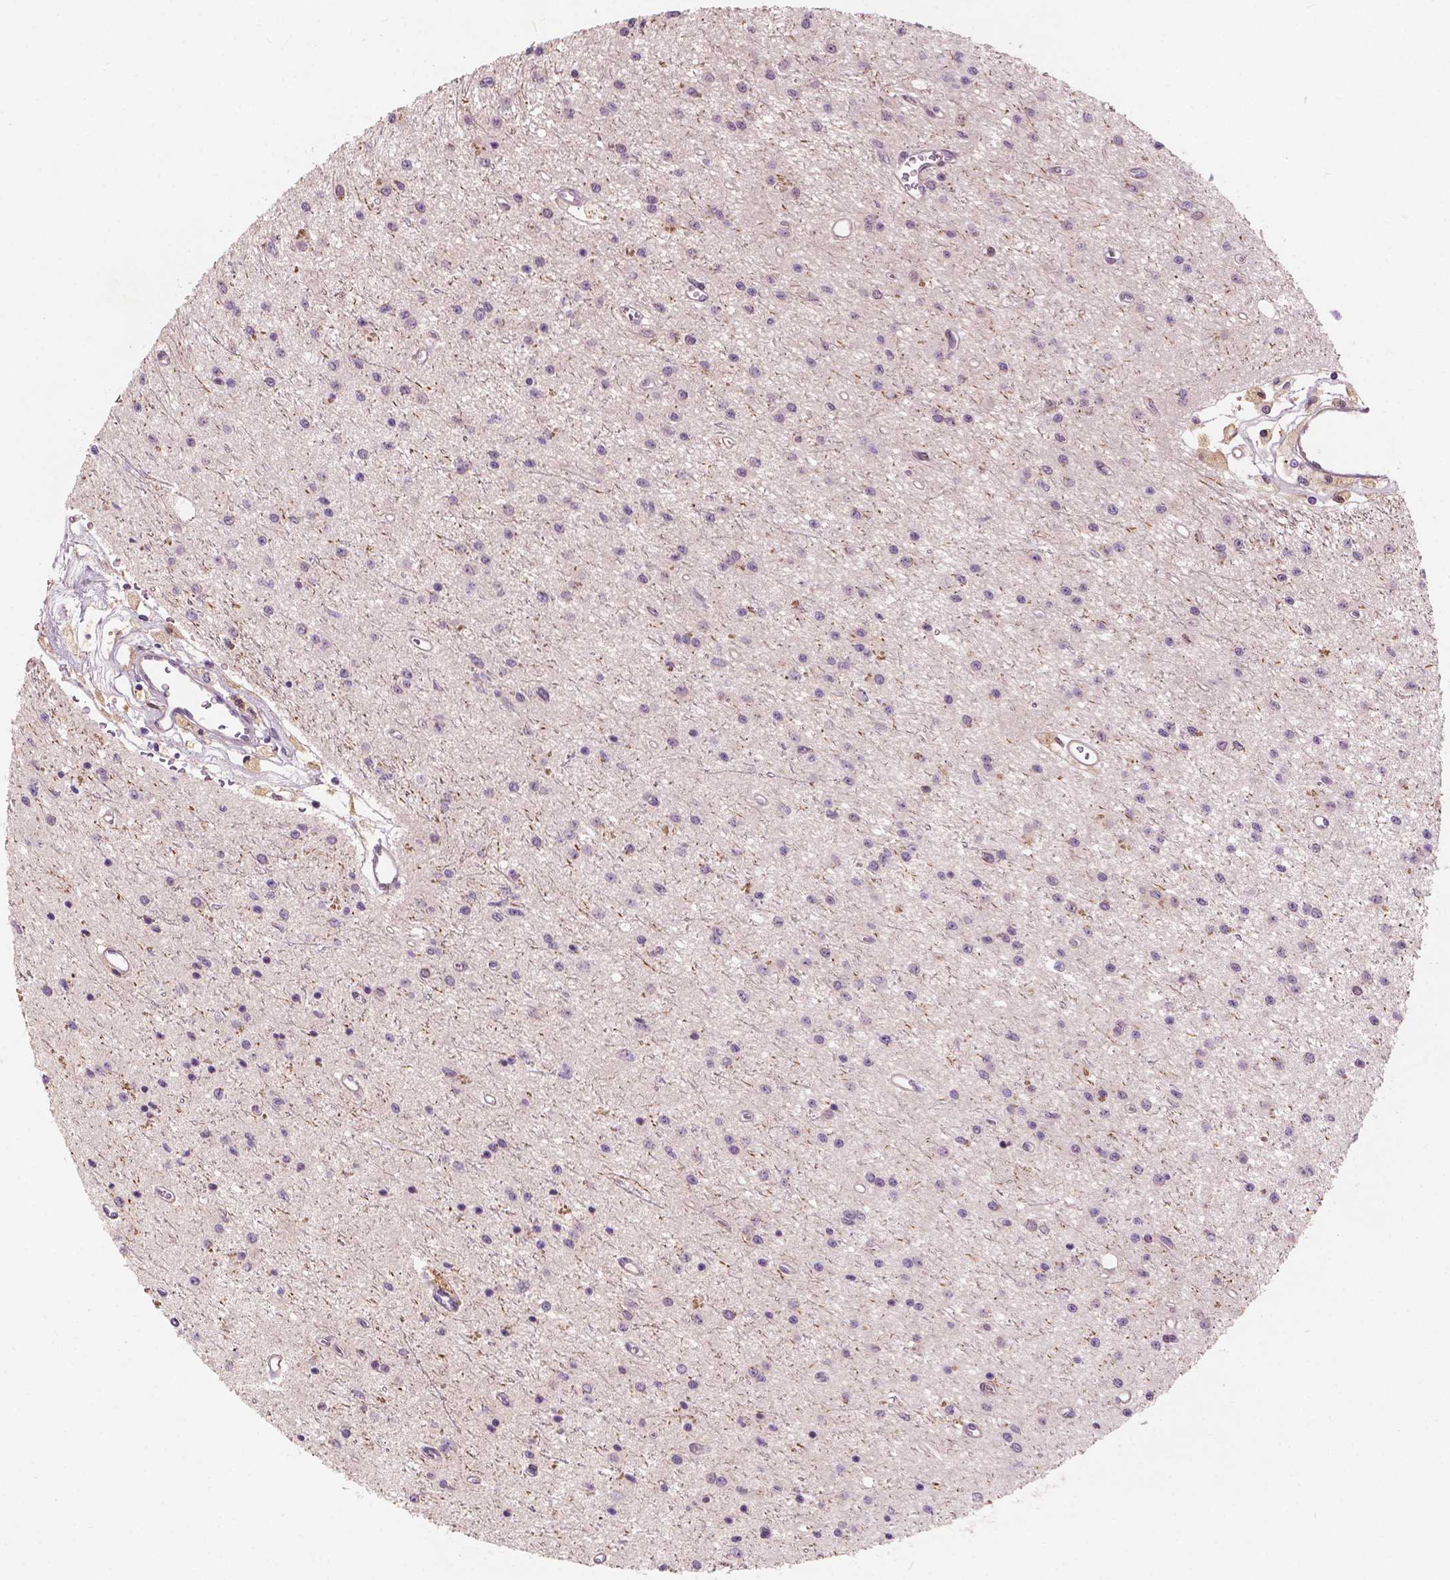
{"staining": {"intensity": "negative", "quantity": "none", "location": "none"}, "tissue": "glioma", "cell_type": "Tumor cells", "image_type": "cancer", "snomed": [{"axis": "morphology", "description": "Glioma, malignant, Low grade"}, {"axis": "topography", "description": "Brain"}], "caption": "The micrograph exhibits no significant staining in tumor cells of low-grade glioma (malignant).", "gene": "GPR37", "patient": {"sex": "female", "age": 45}}